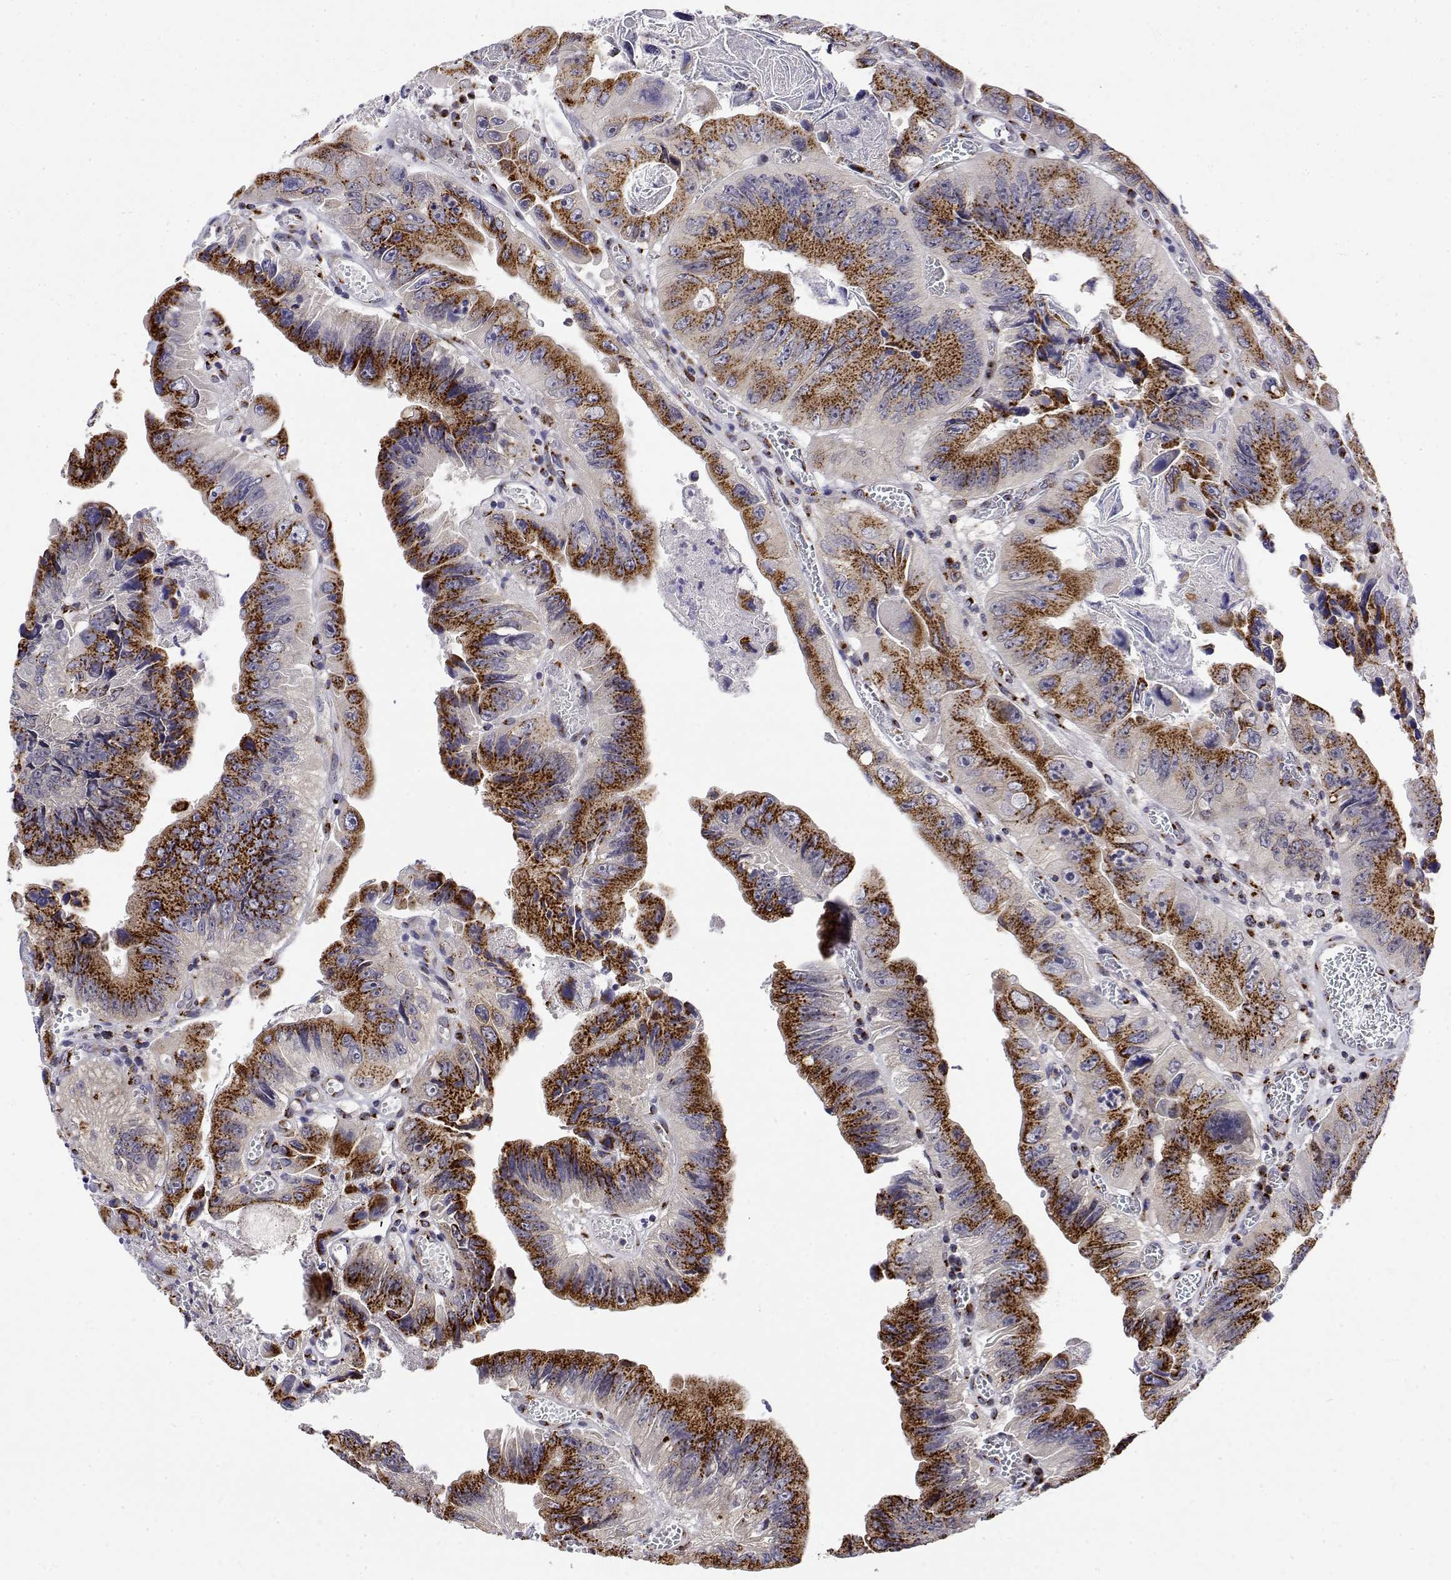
{"staining": {"intensity": "strong", "quantity": ">75%", "location": "cytoplasmic/membranous"}, "tissue": "colorectal cancer", "cell_type": "Tumor cells", "image_type": "cancer", "snomed": [{"axis": "morphology", "description": "Adenocarcinoma, NOS"}, {"axis": "topography", "description": "Colon"}], "caption": "A brown stain shows strong cytoplasmic/membranous expression of a protein in human colorectal adenocarcinoma tumor cells. The staining was performed using DAB (3,3'-diaminobenzidine) to visualize the protein expression in brown, while the nuclei were stained in blue with hematoxylin (Magnification: 20x).", "gene": "YIPF3", "patient": {"sex": "female", "age": 84}}